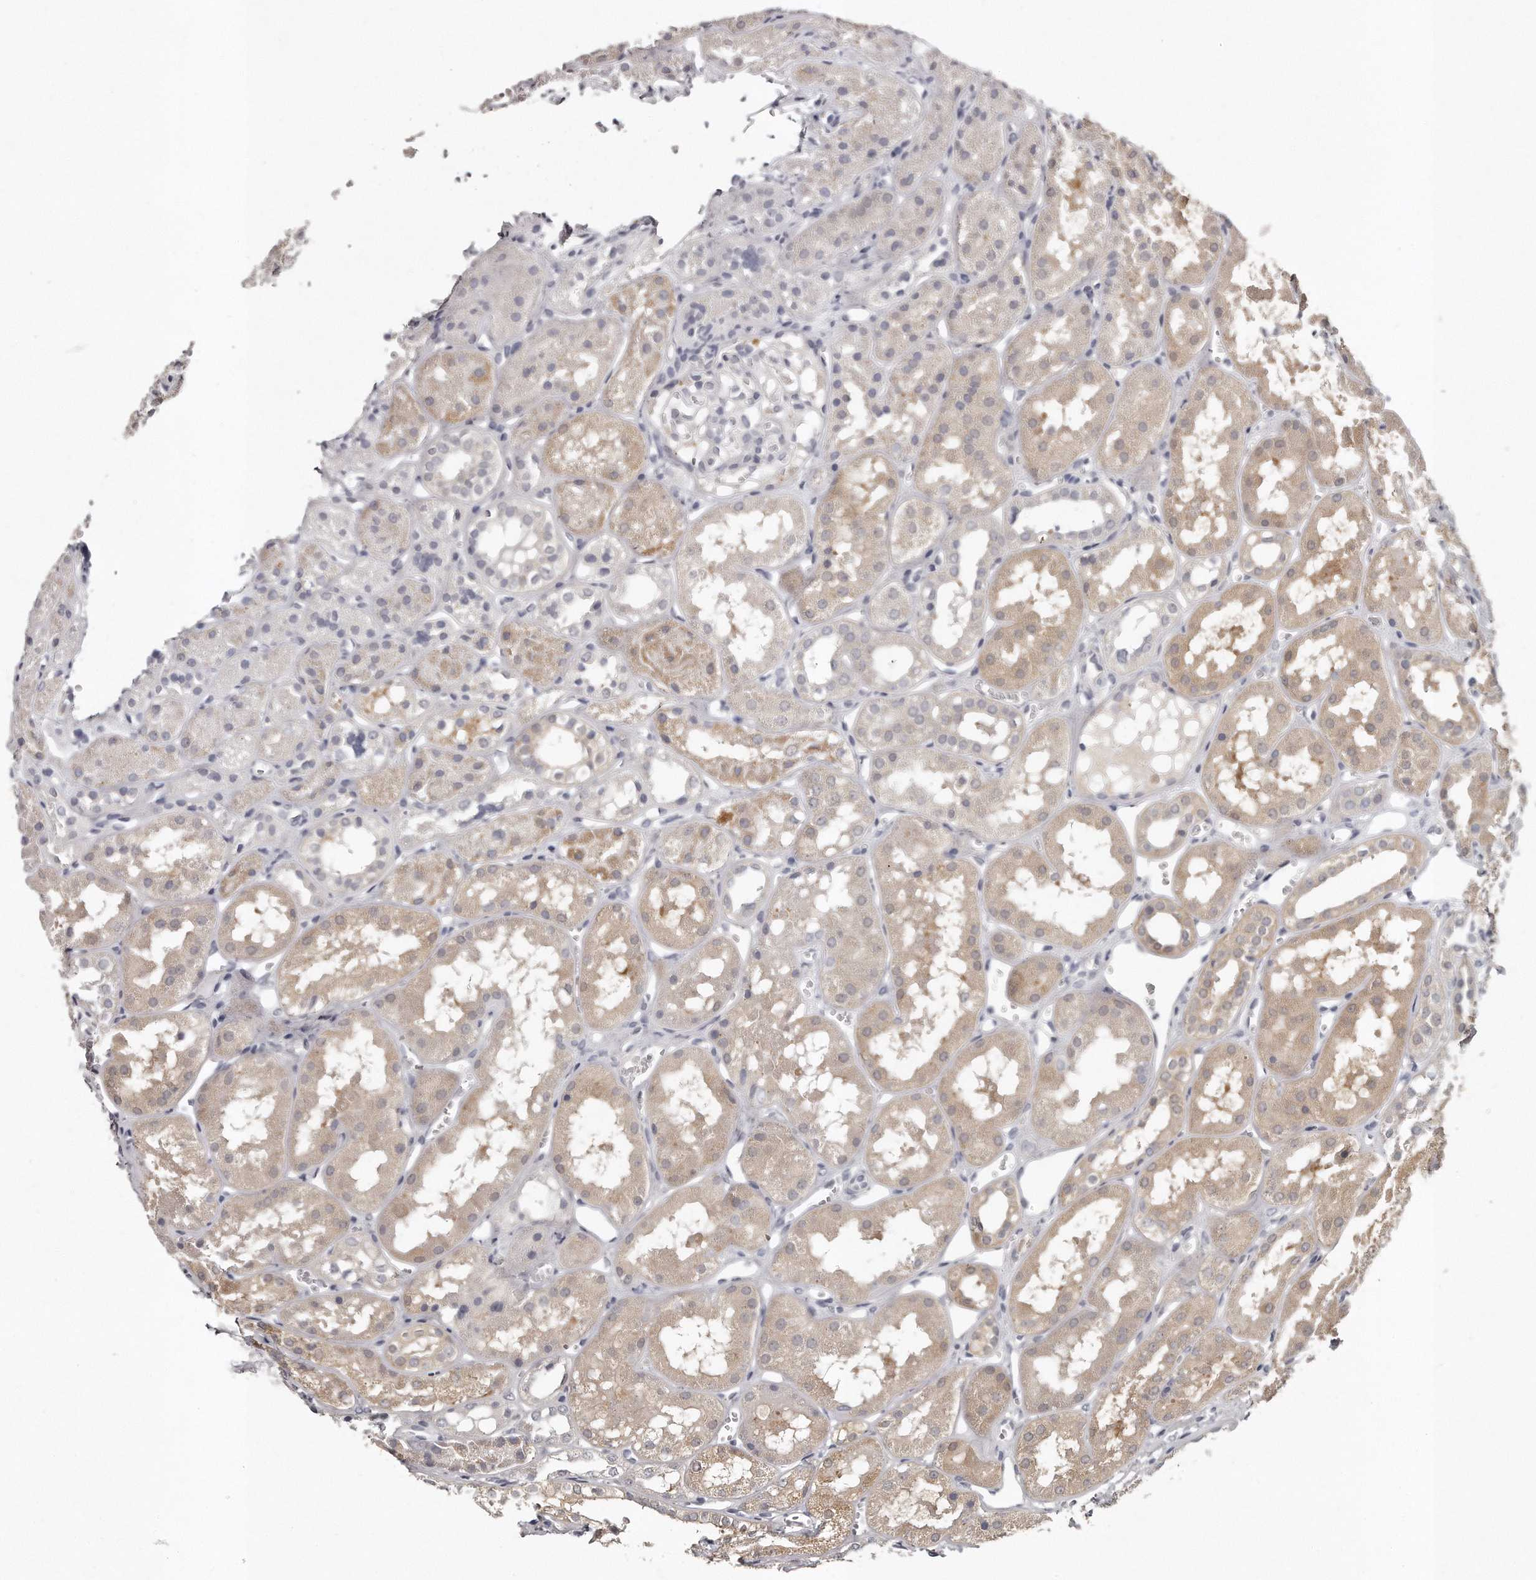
{"staining": {"intensity": "negative", "quantity": "none", "location": "none"}, "tissue": "kidney", "cell_type": "Cells in glomeruli", "image_type": "normal", "snomed": [{"axis": "morphology", "description": "Normal tissue, NOS"}, {"axis": "topography", "description": "Kidney"}], "caption": "Immunohistochemistry of benign human kidney reveals no positivity in cells in glomeruli.", "gene": "GGCT", "patient": {"sex": "male", "age": 16}}